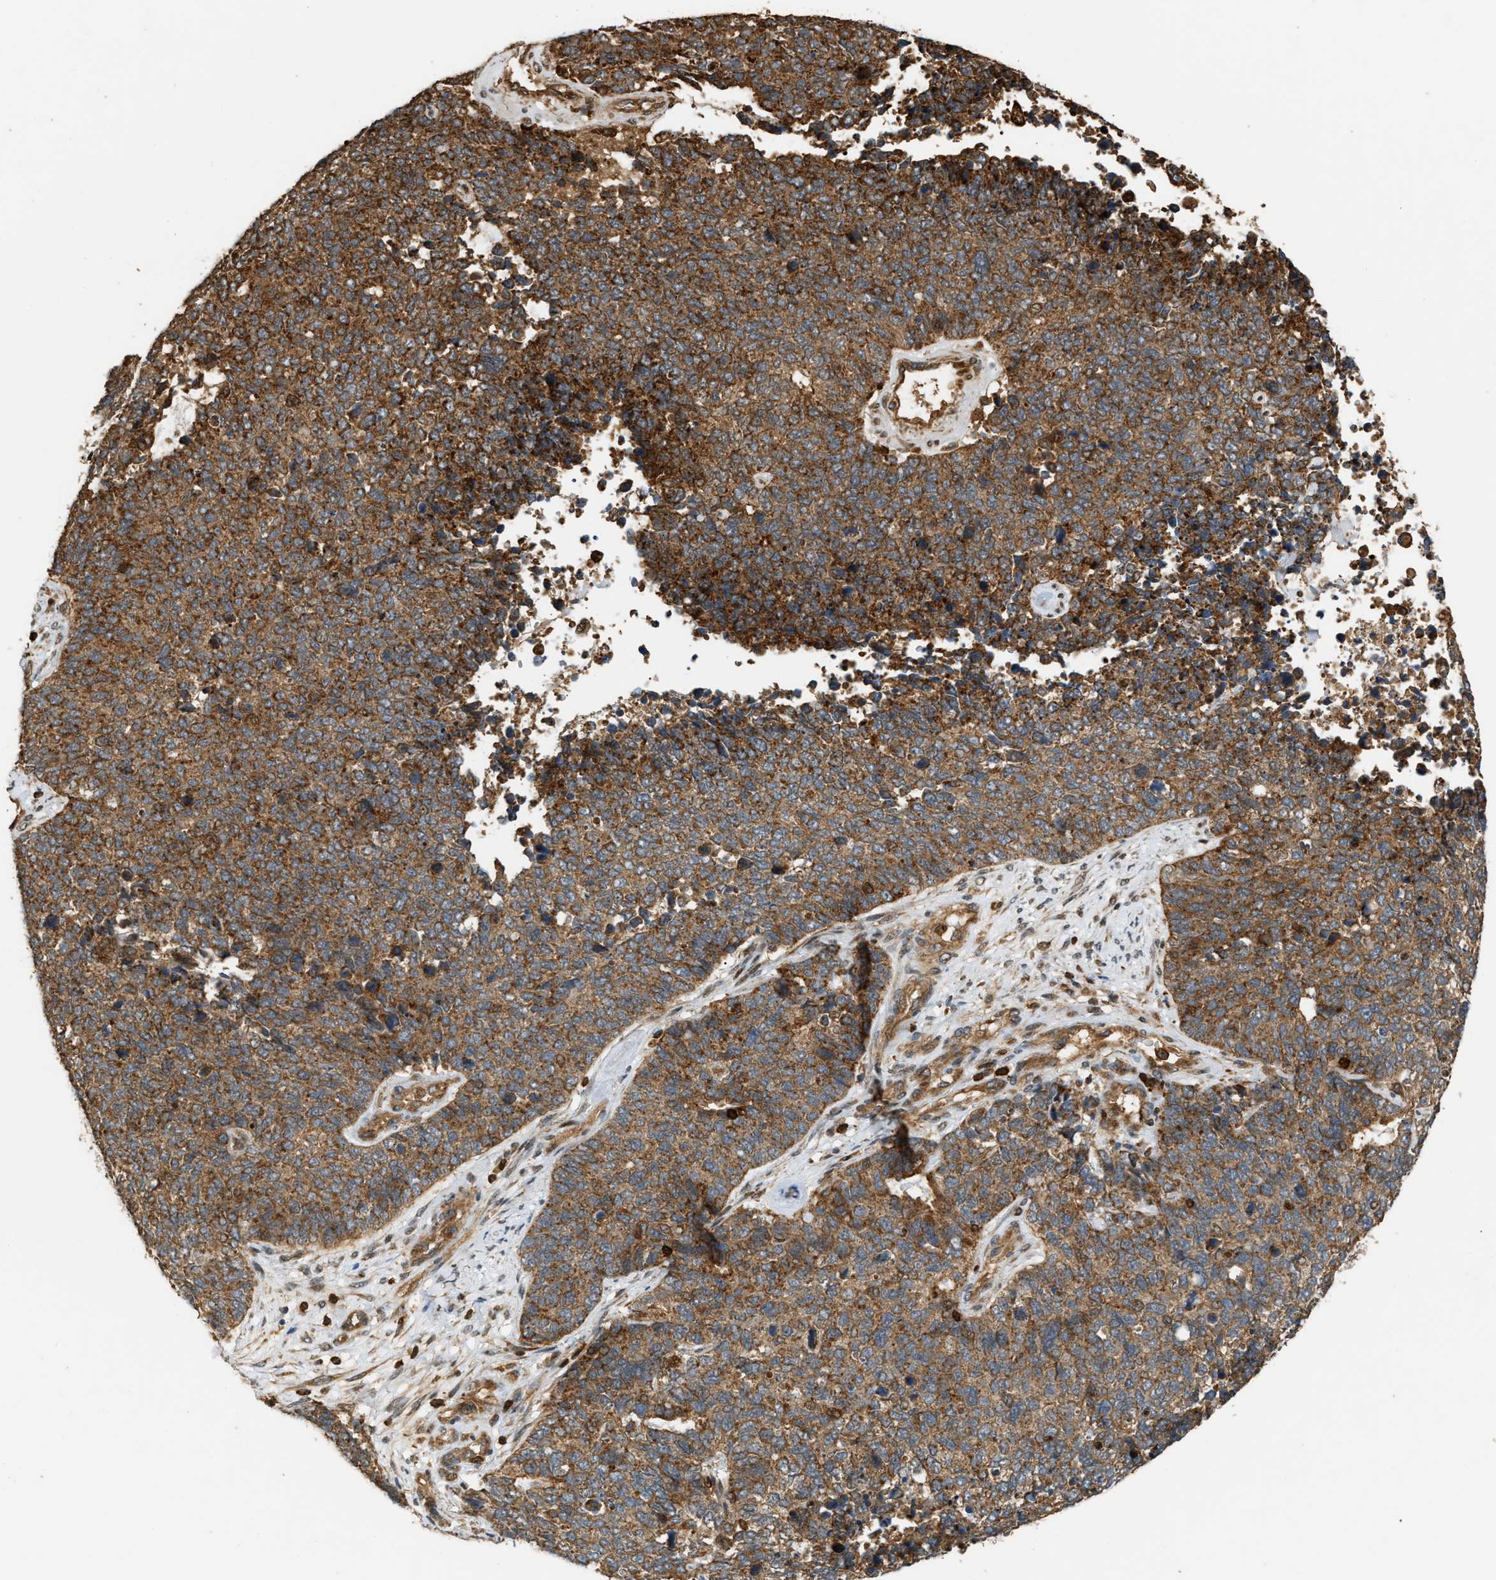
{"staining": {"intensity": "strong", "quantity": ">75%", "location": "cytoplasmic/membranous"}, "tissue": "cervical cancer", "cell_type": "Tumor cells", "image_type": "cancer", "snomed": [{"axis": "morphology", "description": "Squamous cell carcinoma, NOS"}, {"axis": "topography", "description": "Cervix"}], "caption": "IHC micrograph of neoplastic tissue: squamous cell carcinoma (cervical) stained using immunohistochemistry (IHC) displays high levels of strong protein expression localized specifically in the cytoplasmic/membranous of tumor cells, appearing as a cytoplasmic/membranous brown color.", "gene": "GOPC", "patient": {"sex": "female", "age": 63}}